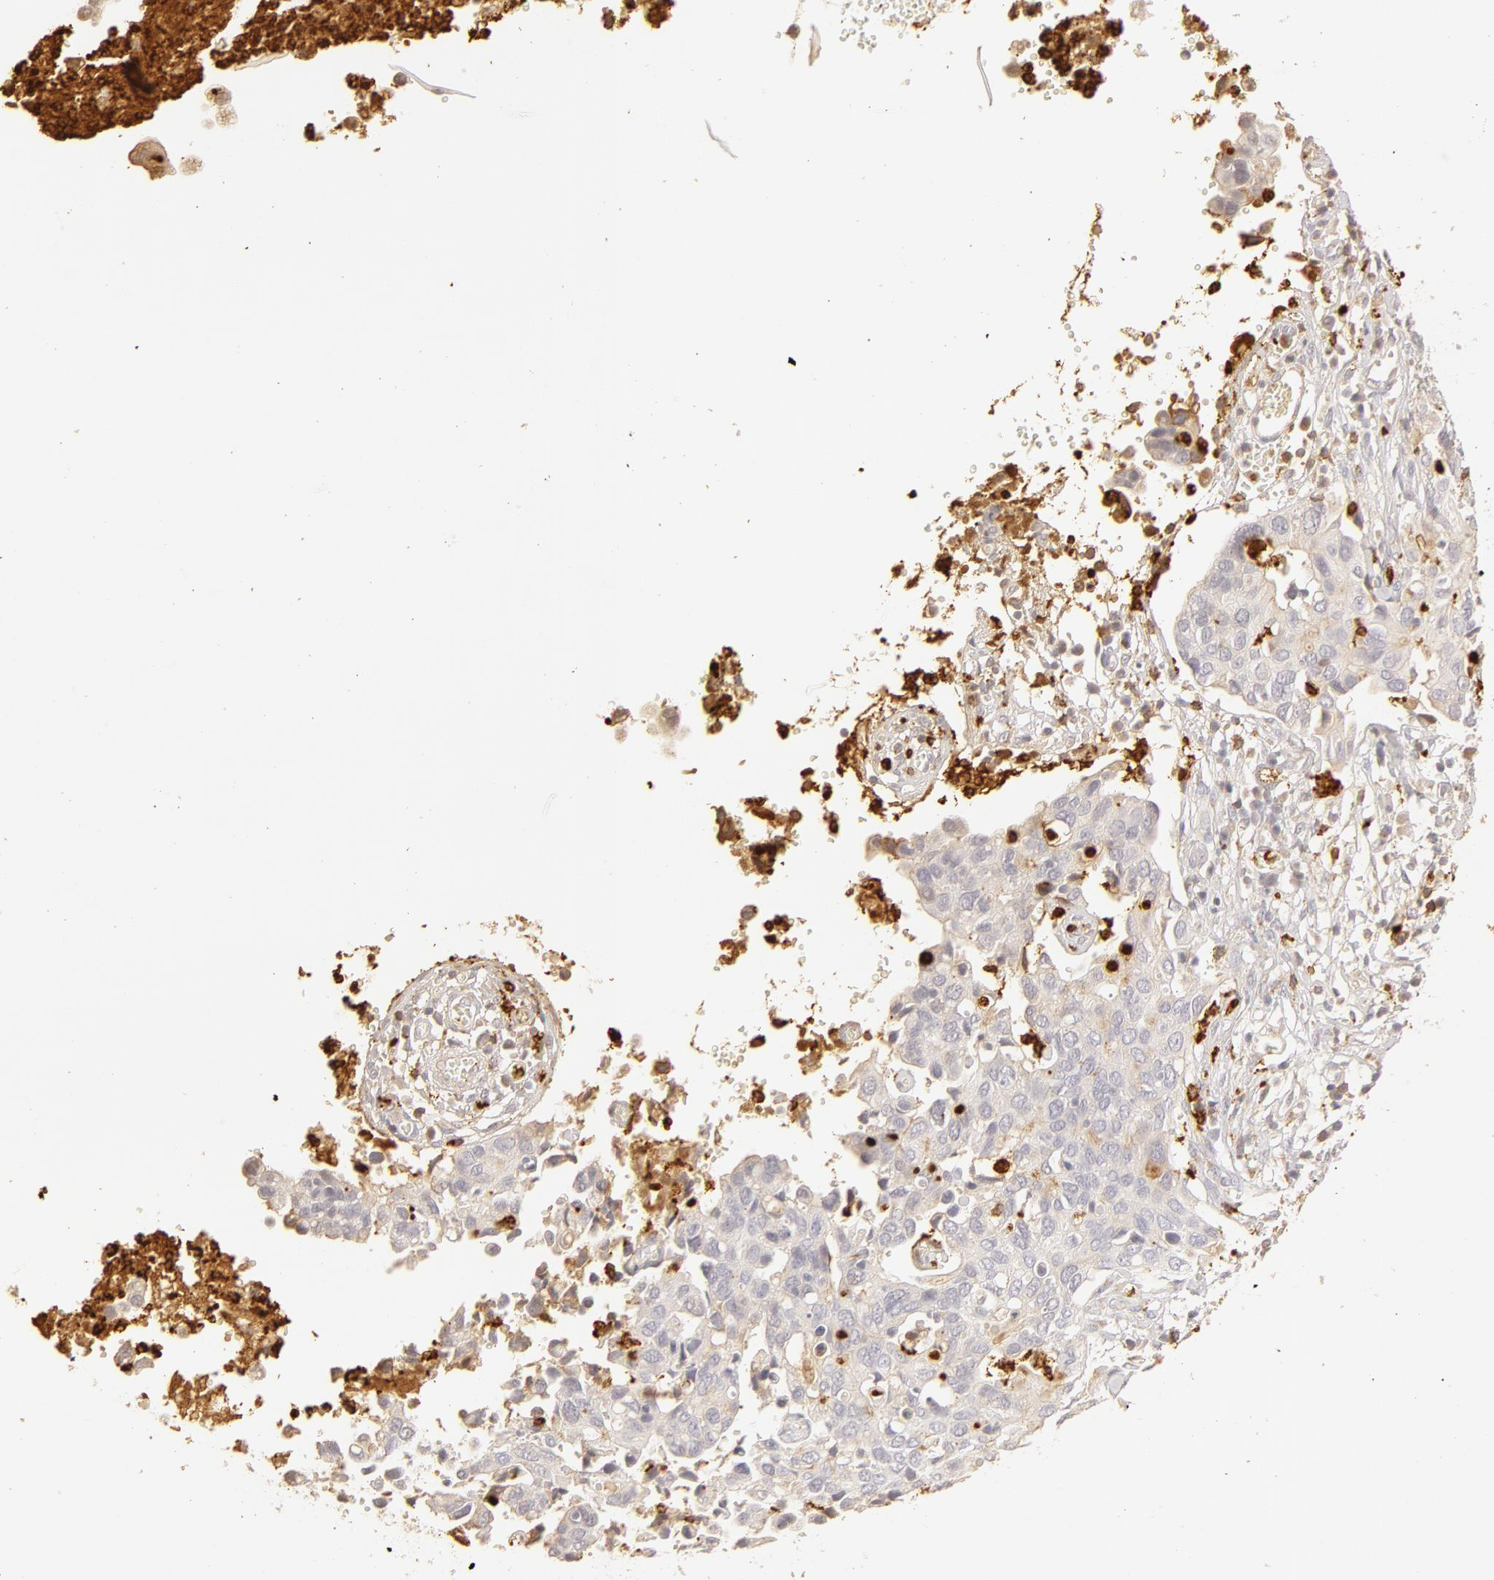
{"staining": {"intensity": "negative", "quantity": "none", "location": "none"}, "tissue": "cervical cancer", "cell_type": "Tumor cells", "image_type": "cancer", "snomed": [{"axis": "morphology", "description": "Normal tissue, NOS"}, {"axis": "morphology", "description": "Squamous cell carcinoma, NOS"}, {"axis": "topography", "description": "Cervix"}], "caption": "Photomicrograph shows no significant protein expression in tumor cells of cervical squamous cell carcinoma.", "gene": "C1R", "patient": {"sex": "female", "age": 45}}